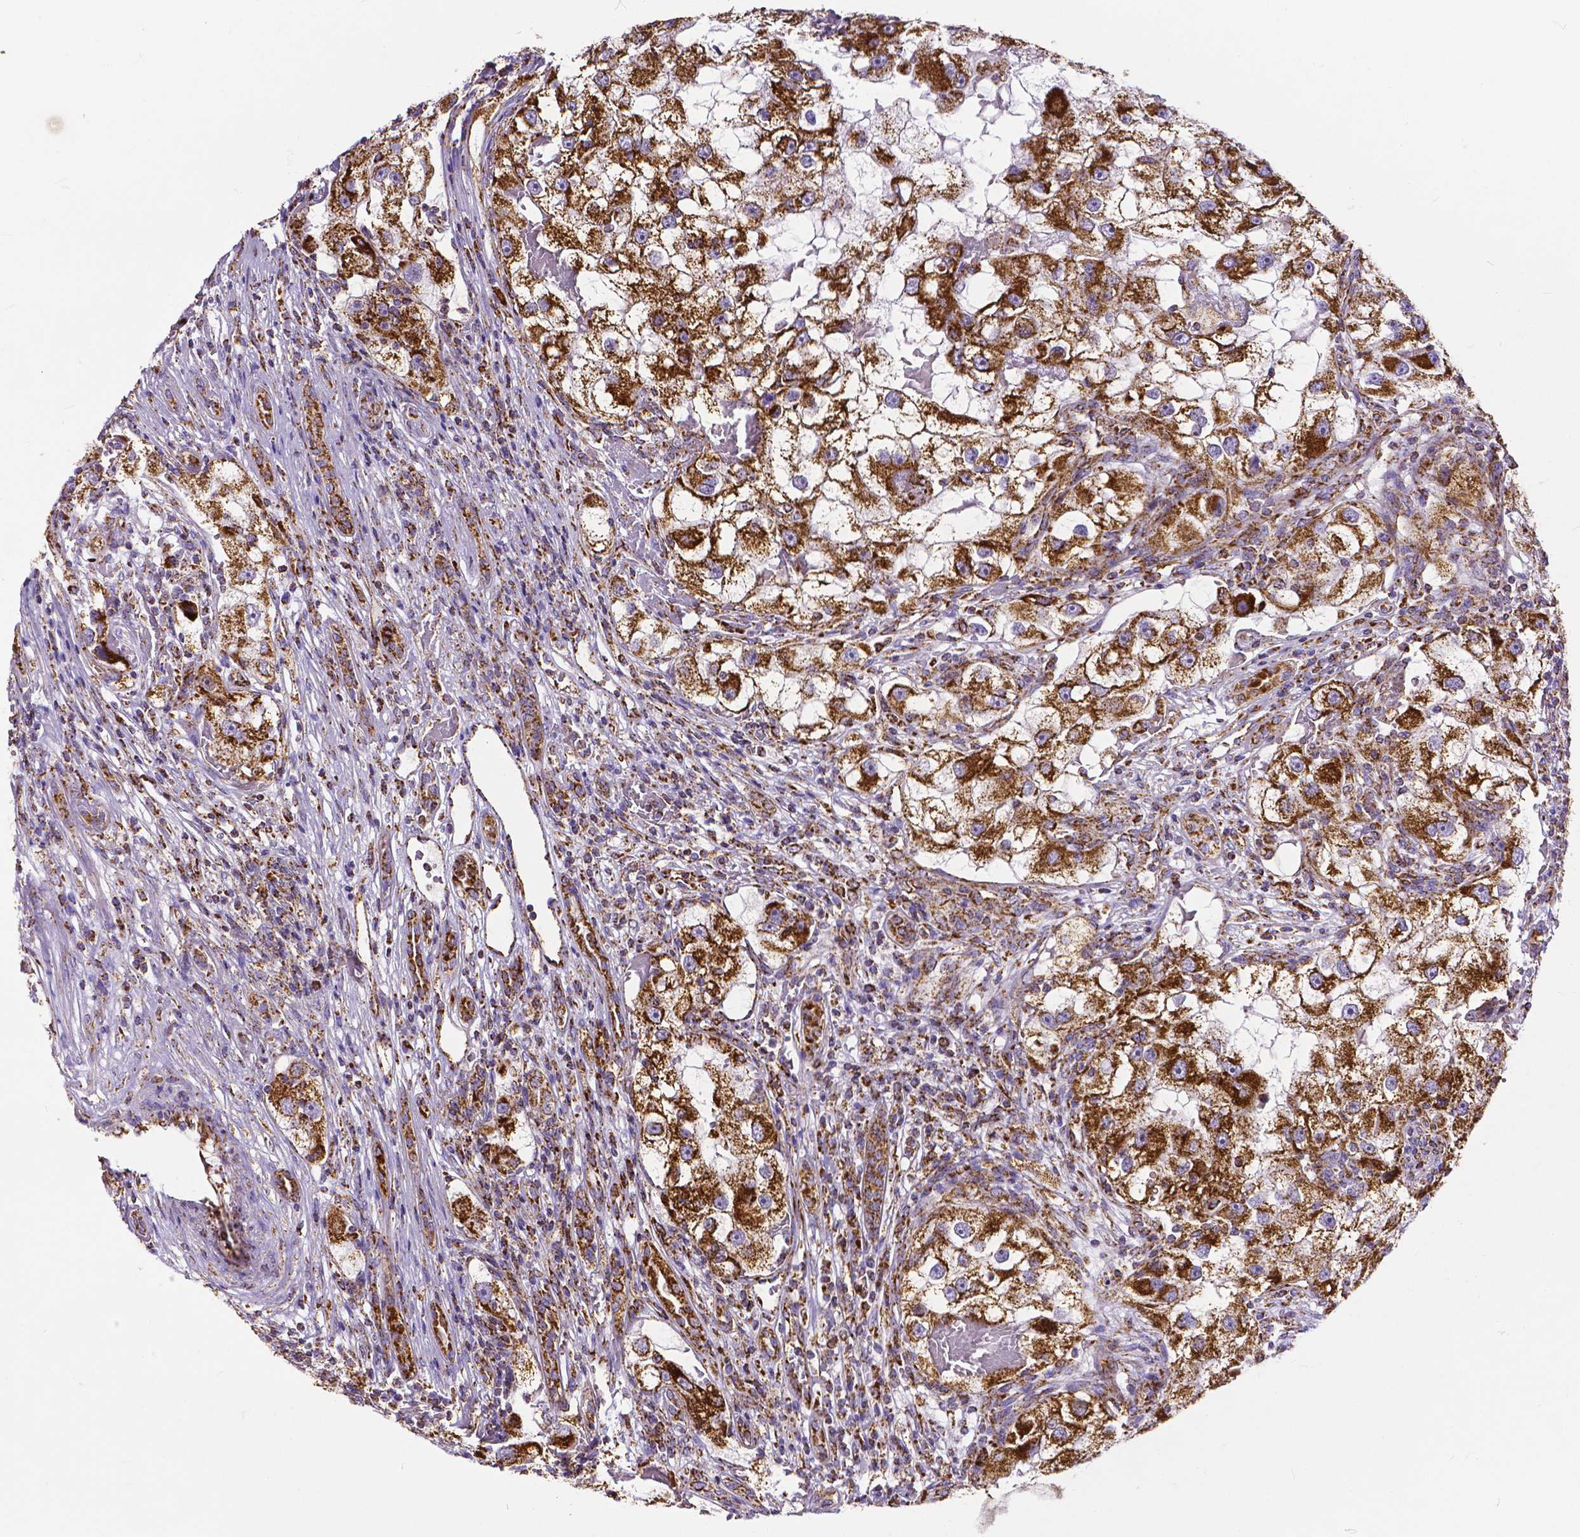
{"staining": {"intensity": "strong", "quantity": ">75%", "location": "cytoplasmic/membranous"}, "tissue": "renal cancer", "cell_type": "Tumor cells", "image_type": "cancer", "snomed": [{"axis": "morphology", "description": "Adenocarcinoma, NOS"}, {"axis": "topography", "description": "Kidney"}], "caption": "DAB immunohistochemical staining of human renal cancer reveals strong cytoplasmic/membranous protein staining in approximately >75% of tumor cells. (Stains: DAB (3,3'-diaminobenzidine) in brown, nuclei in blue, Microscopy: brightfield microscopy at high magnification).", "gene": "MACC1", "patient": {"sex": "male", "age": 63}}